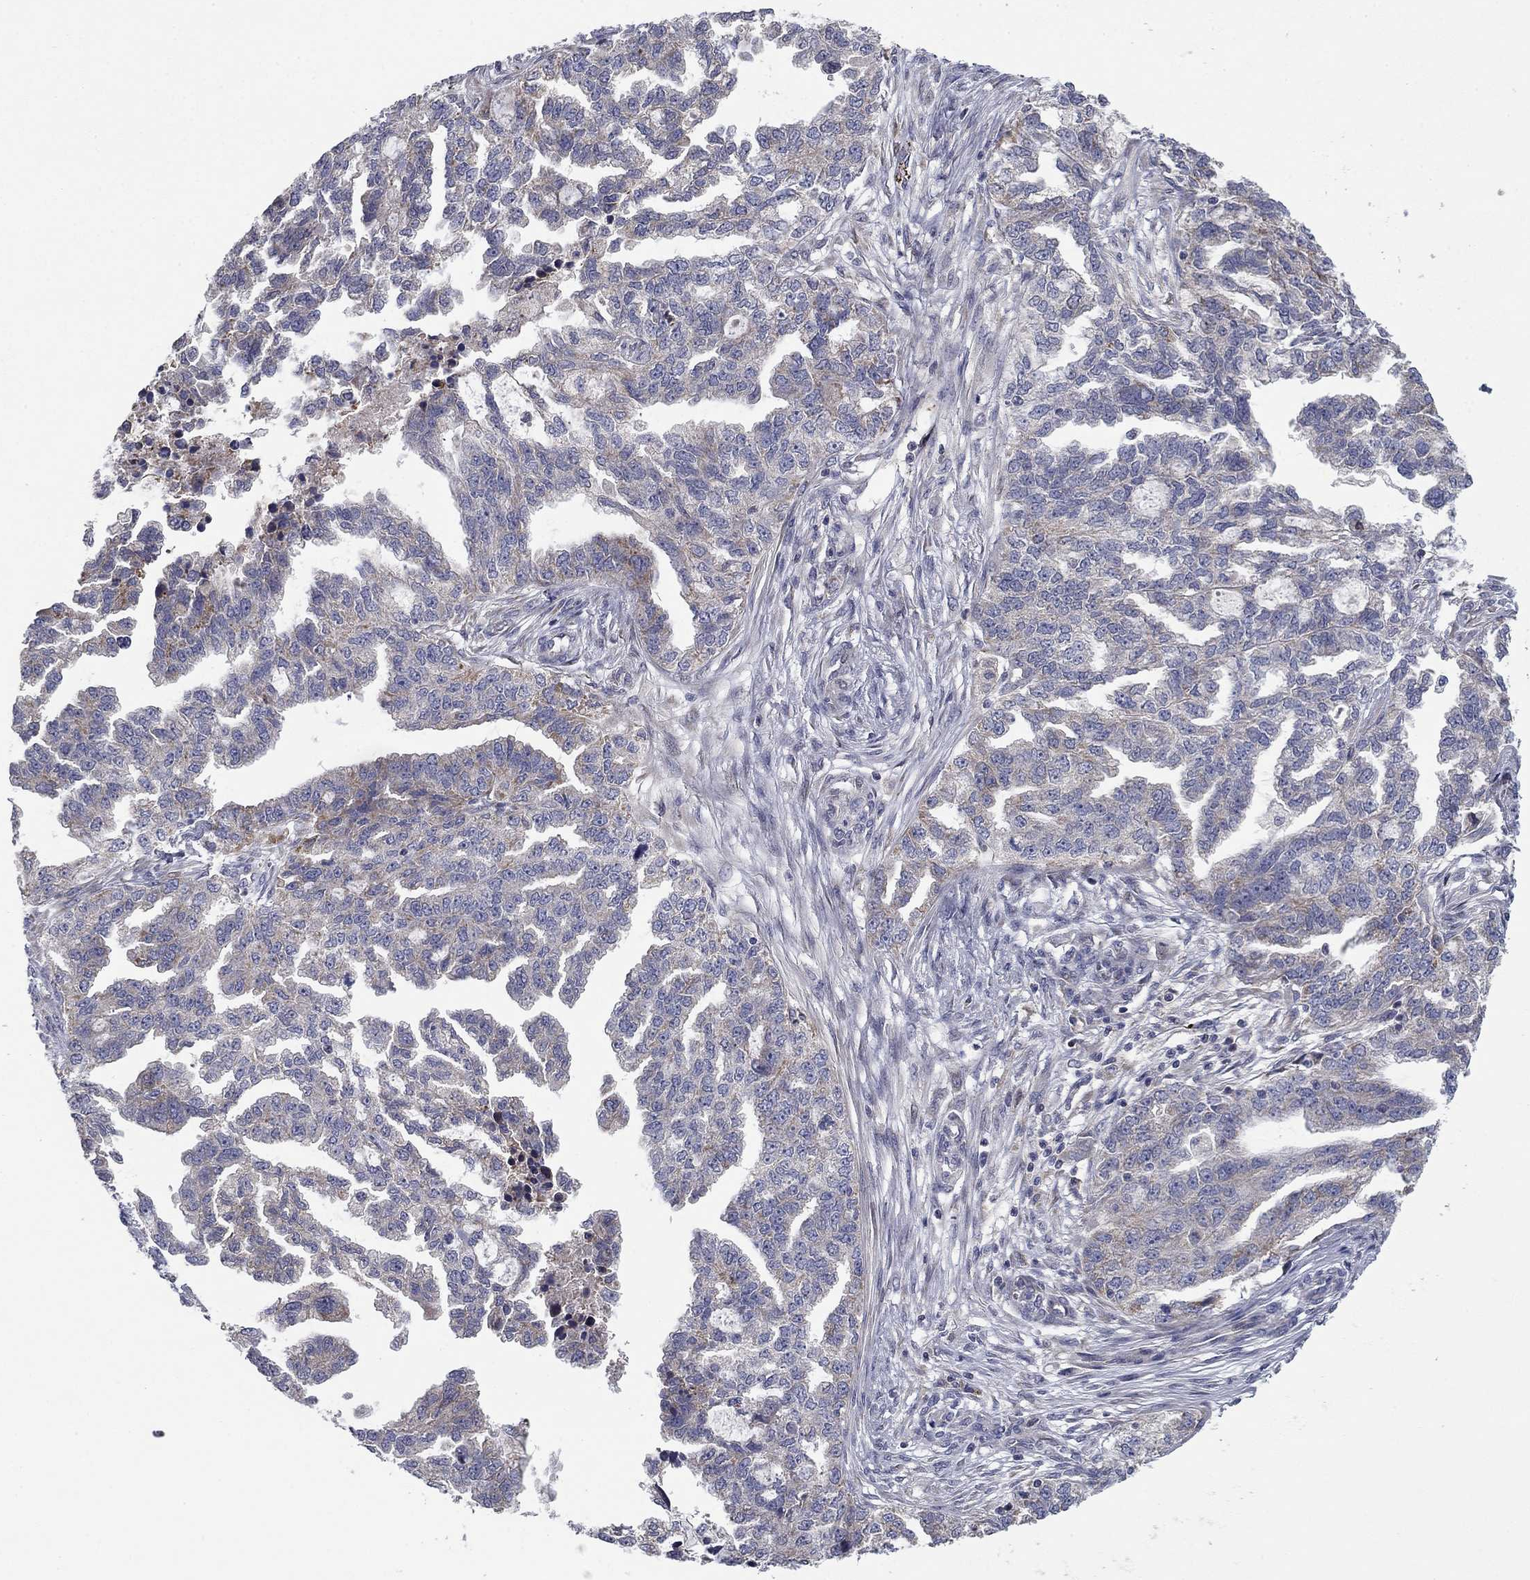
{"staining": {"intensity": "negative", "quantity": "none", "location": "none"}, "tissue": "ovarian cancer", "cell_type": "Tumor cells", "image_type": "cancer", "snomed": [{"axis": "morphology", "description": "Cystadenocarcinoma, serous, NOS"}, {"axis": "topography", "description": "Ovary"}], "caption": "Tumor cells show no significant expression in ovarian serous cystadenocarcinoma. The staining was performed using DAB to visualize the protein expression in brown, while the nuclei were stained in blue with hematoxylin (Magnification: 20x).", "gene": "MMAA", "patient": {"sex": "female", "age": 51}}